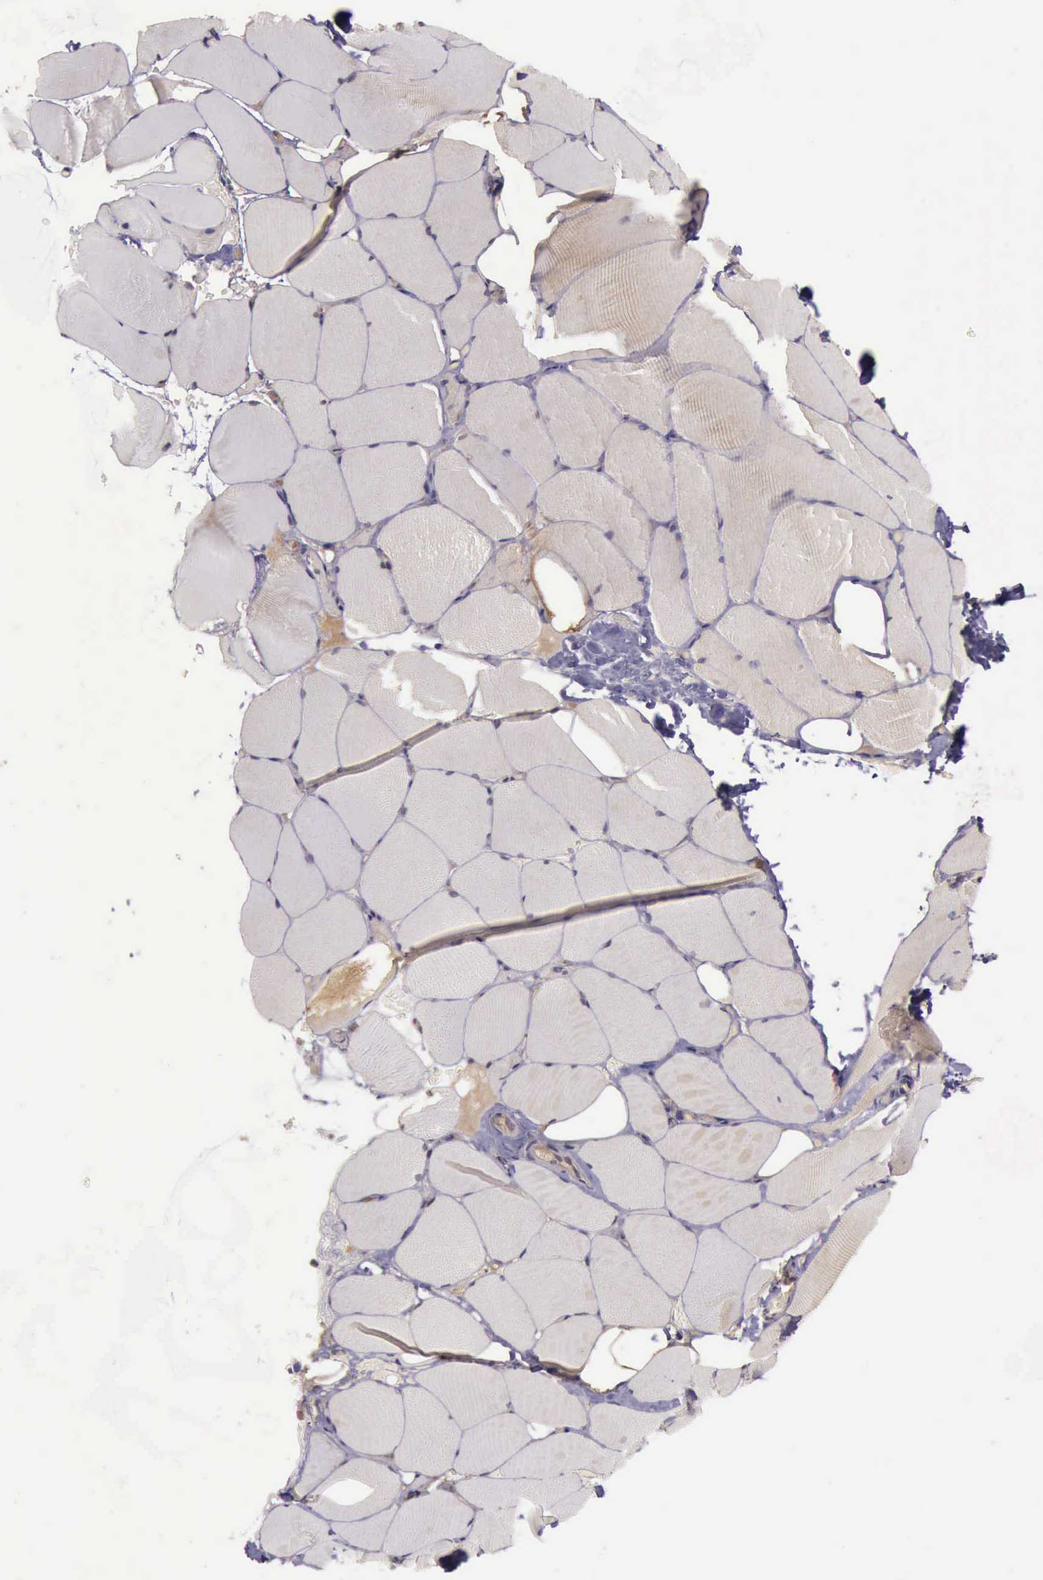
{"staining": {"intensity": "weak", "quantity": "<25%", "location": "cytoplasmic/membranous"}, "tissue": "skeletal muscle", "cell_type": "Myocytes", "image_type": "normal", "snomed": [{"axis": "morphology", "description": "Normal tissue, NOS"}, {"axis": "topography", "description": "Skeletal muscle"}, {"axis": "topography", "description": "Parathyroid gland"}], "caption": "Myocytes show no significant staining in normal skeletal muscle.", "gene": "EIF5", "patient": {"sex": "female", "age": 37}}